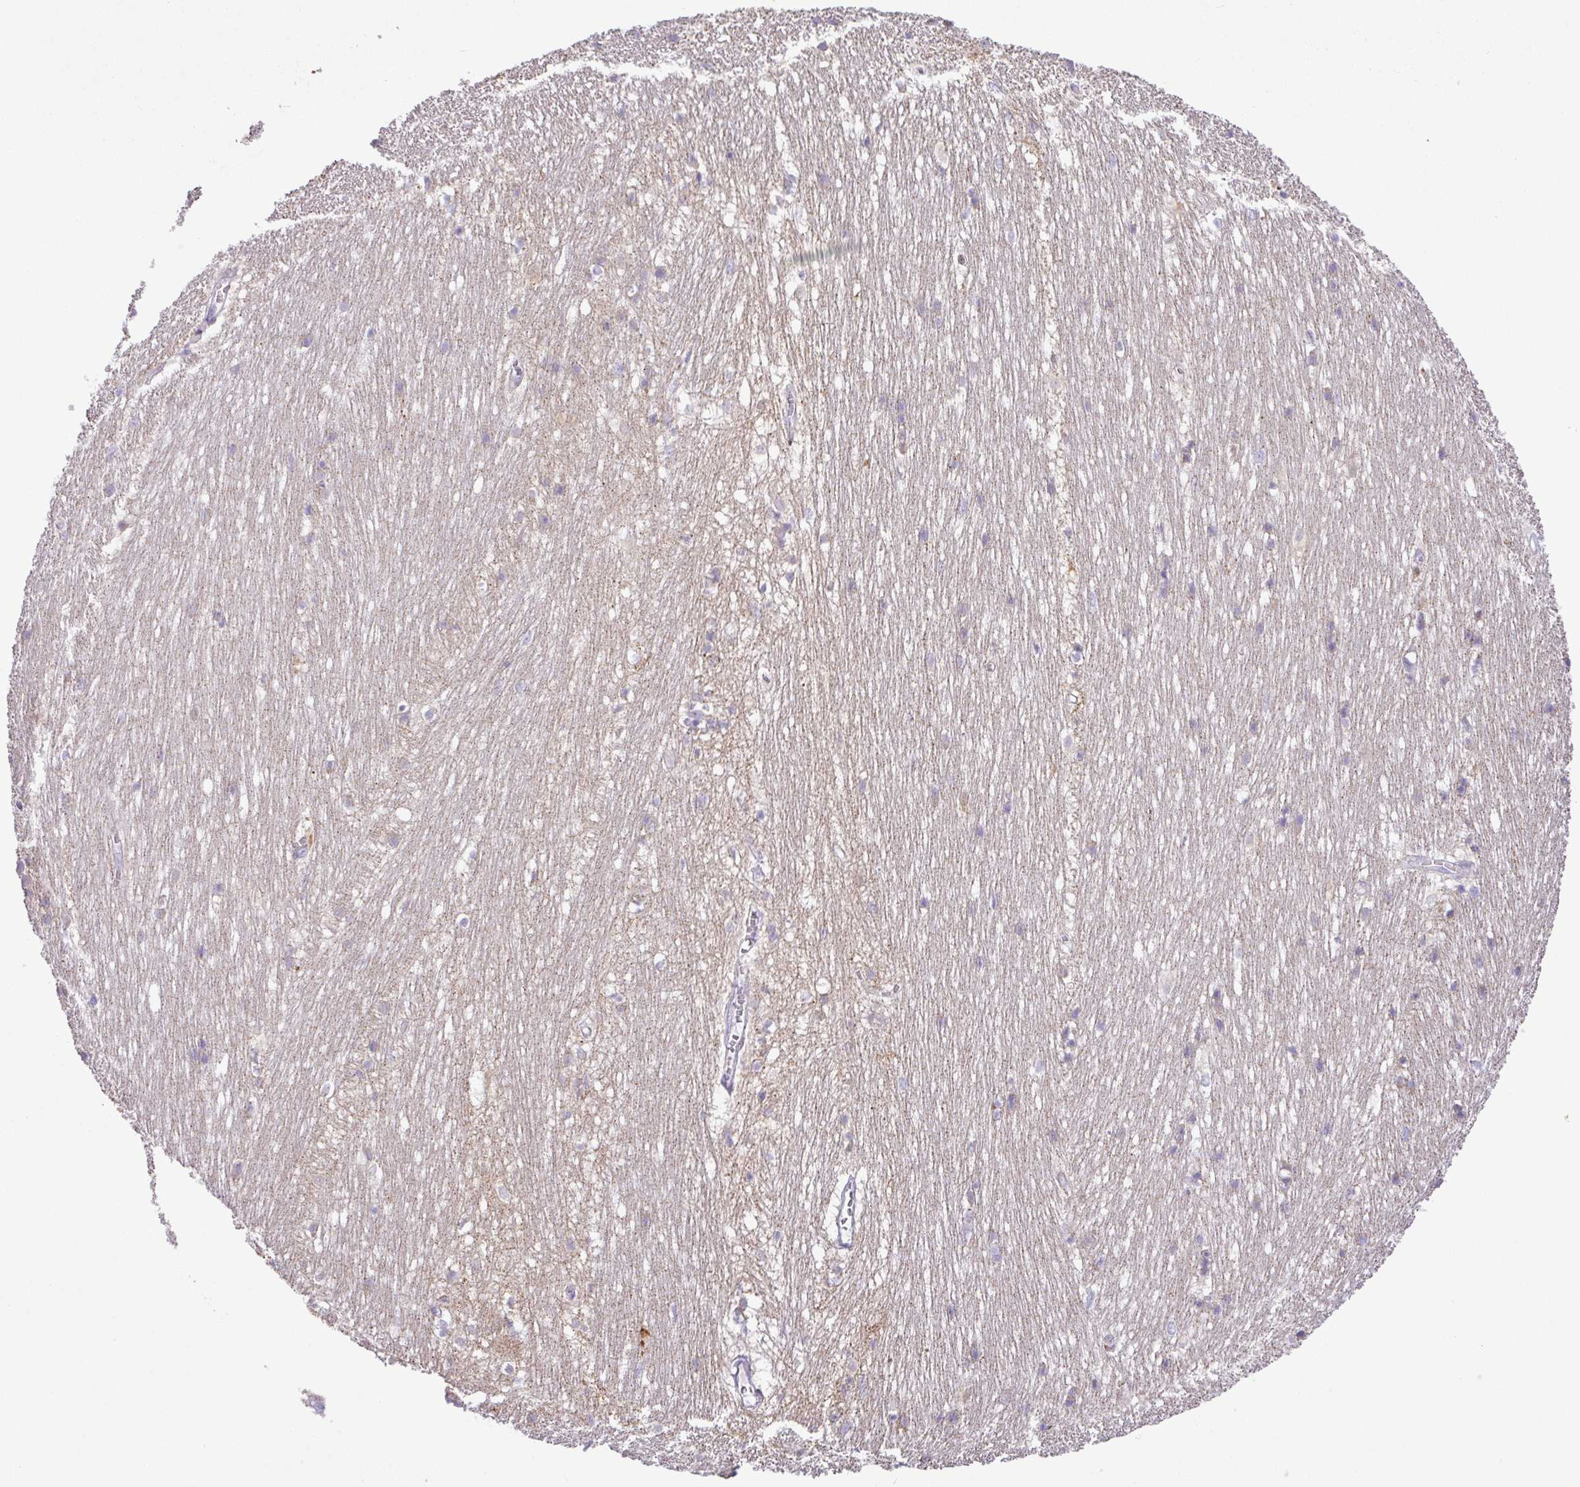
{"staining": {"intensity": "negative", "quantity": "none", "location": "none"}, "tissue": "hippocampus", "cell_type": "Glial cells", "image_type": "normal", "snomed": [{"axis": "morphology", "description": "Normal tissue, NOS"}, {"axis": "topography", "description": "Hippocampus"}], "caption": "IHC photomicrograph of benign human hippocampus stained for a protein (brown), which exhibits no positivity in glial cells.", "gene": "ZNF81", "patient": {"sex": "female", "age": 64}}